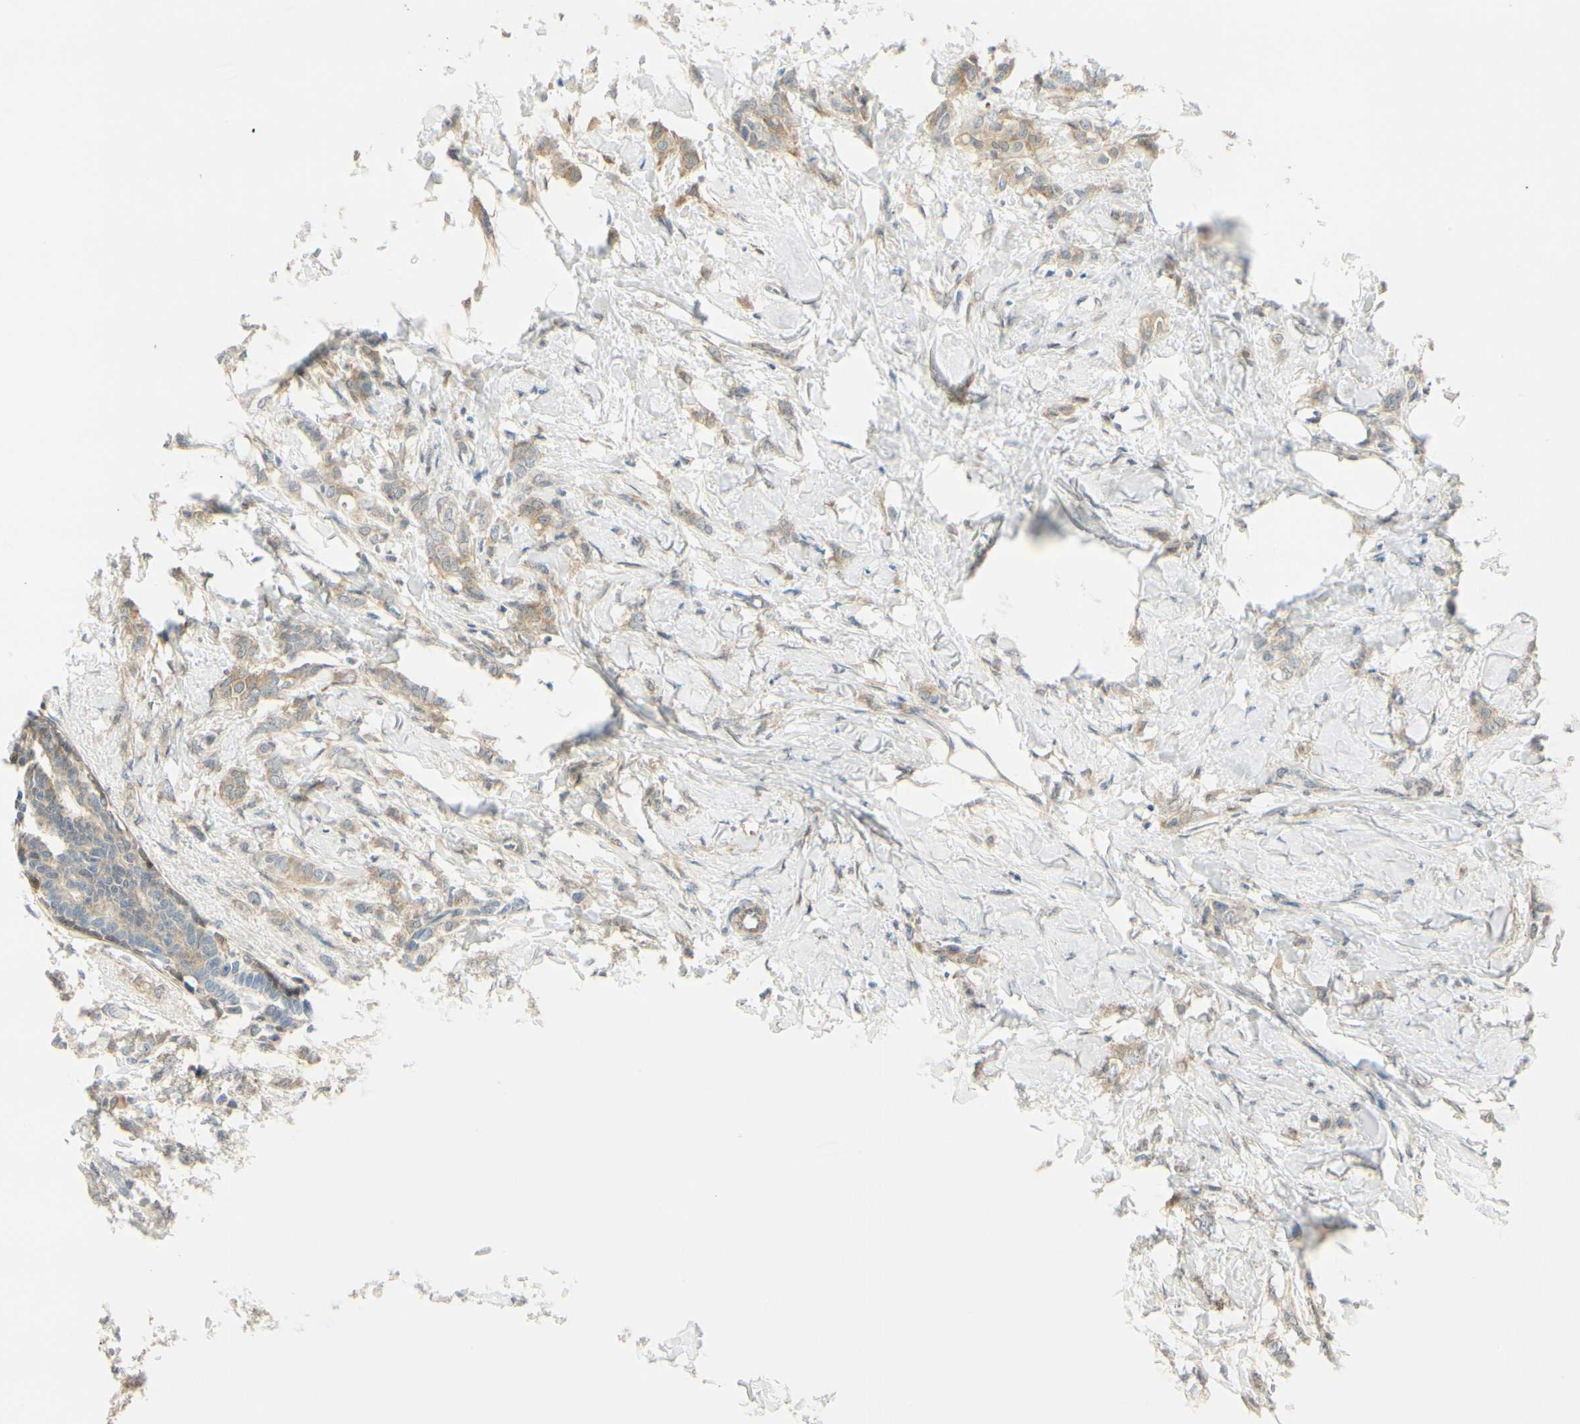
{"staining": {"intensity": "weak", "quantity": "25%-75%", "location": "cytoplasmic/membranous"}, "tissue": "breast cancer", "cell_type": "Tumor cells", "image_type": "cancer", "snomed": [{"axis": "morphology", "description": "Lobular carcinoma, in situ"}, {"axis": "morphology", "description": "Lobular carcinoma"}, {"axis": "topography", "description": "Breast"}], "caption": "High-power microscopy captured an immunohistochemistry image of breast lobular carcinoma in situ, revealing weak cytoplasmic/membranous expression in about 25%-75% of tumor cells.", "gene": "FHL2", "patient": {"sex": "female", "age": 41}}